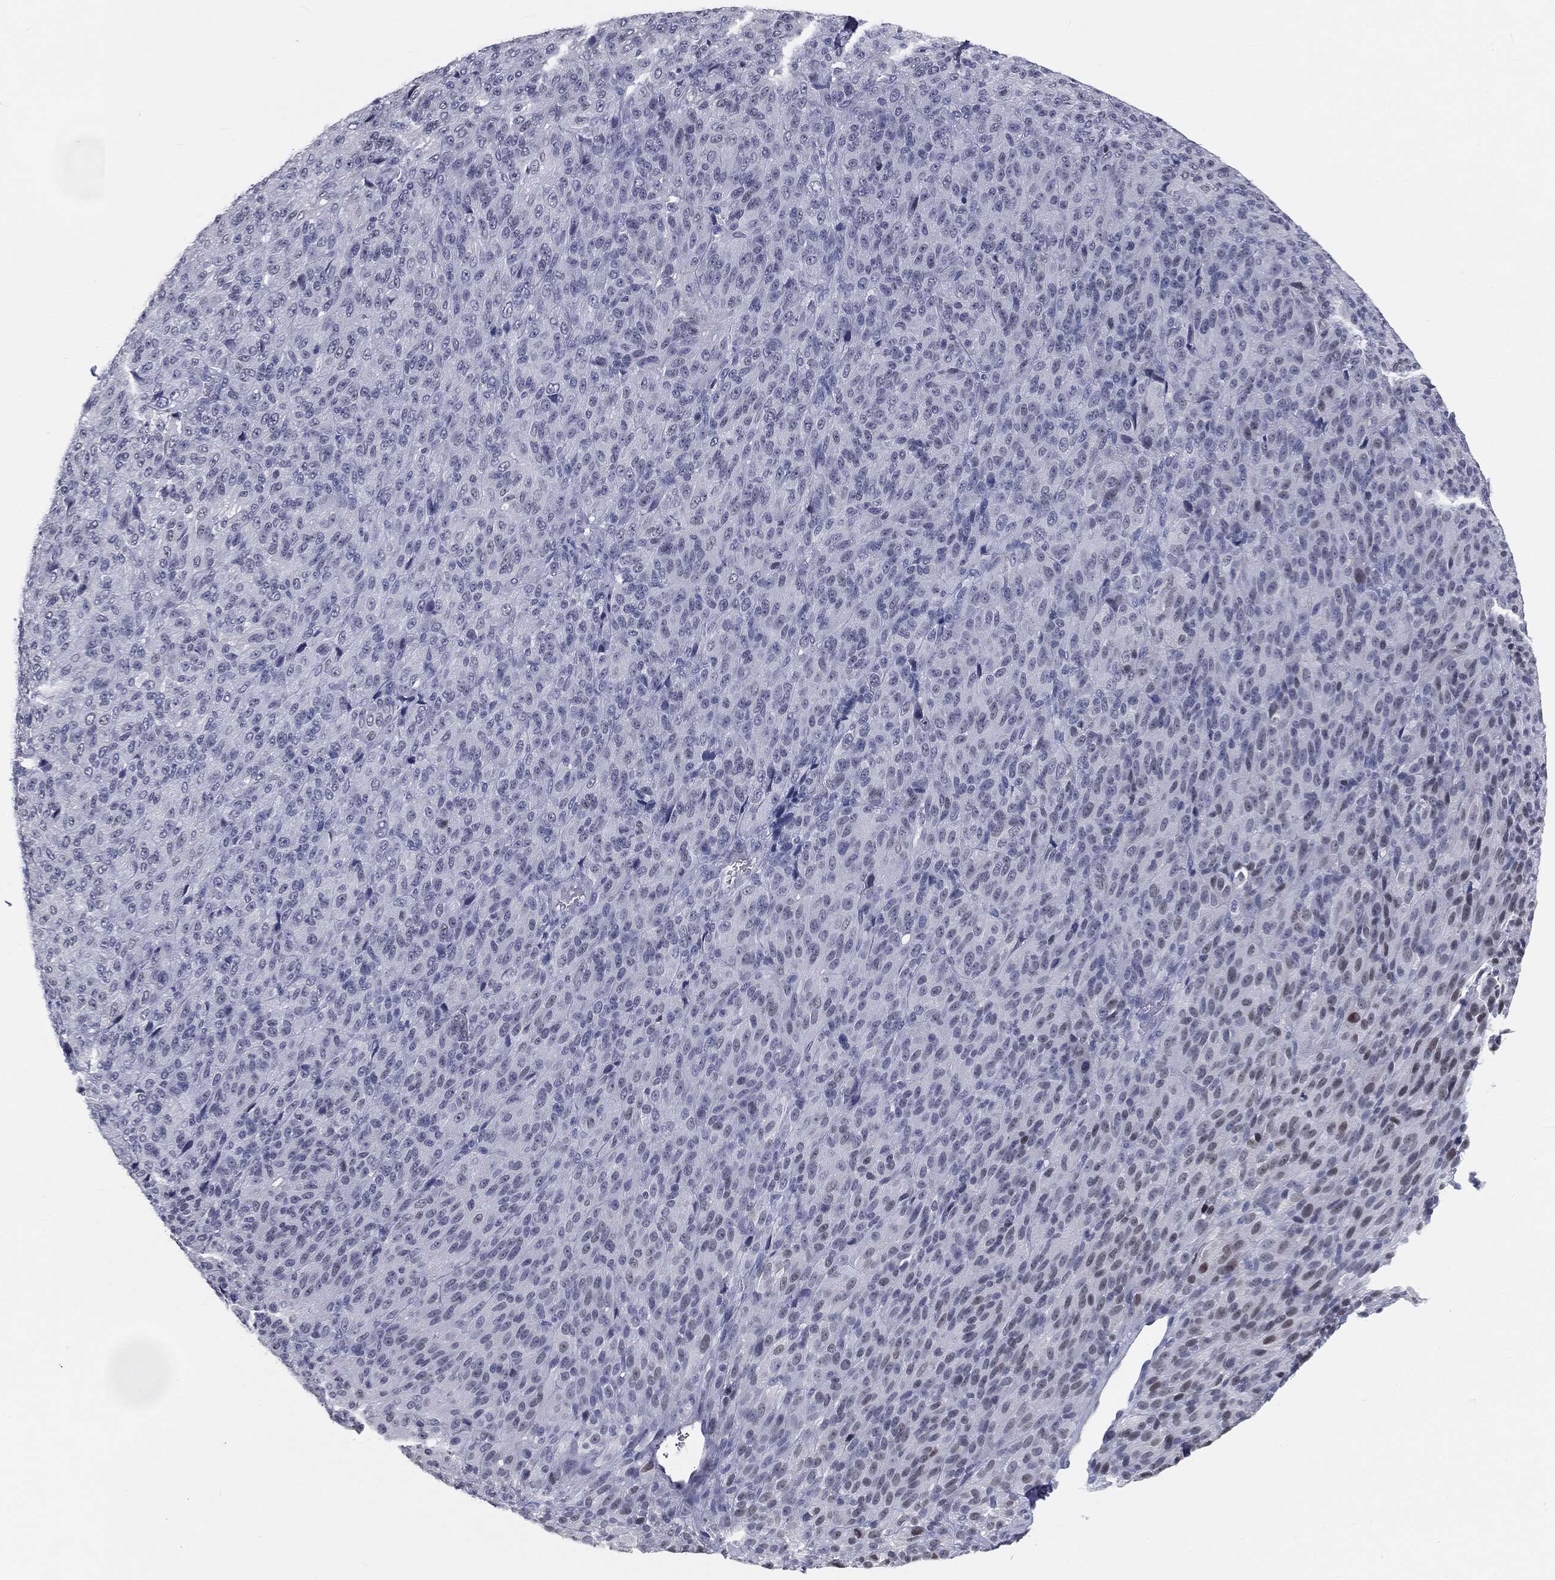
{"staining": {"intensity": "negative", "quantity": "none", "location": "none"}, "tissue": "melanoma", "cell_type": "Tumor cells", "image_type": "cancer", "snomed": [{"axis": "morphology", "description": "Malignant melanoma, Metastatic site"}, {"axis": "topography", "description": "Brain"}], "caption": "High magnification brightfield microscopy of malignant melanoma (metastatic site) stained with DAB (3,3'-diaminobenzidine) (brown) and counterstained with hematoxylin (blue): tumor cells show no significant staining.", "gene": "PRAME", "patient": {"sex": "female", "age": 56}}